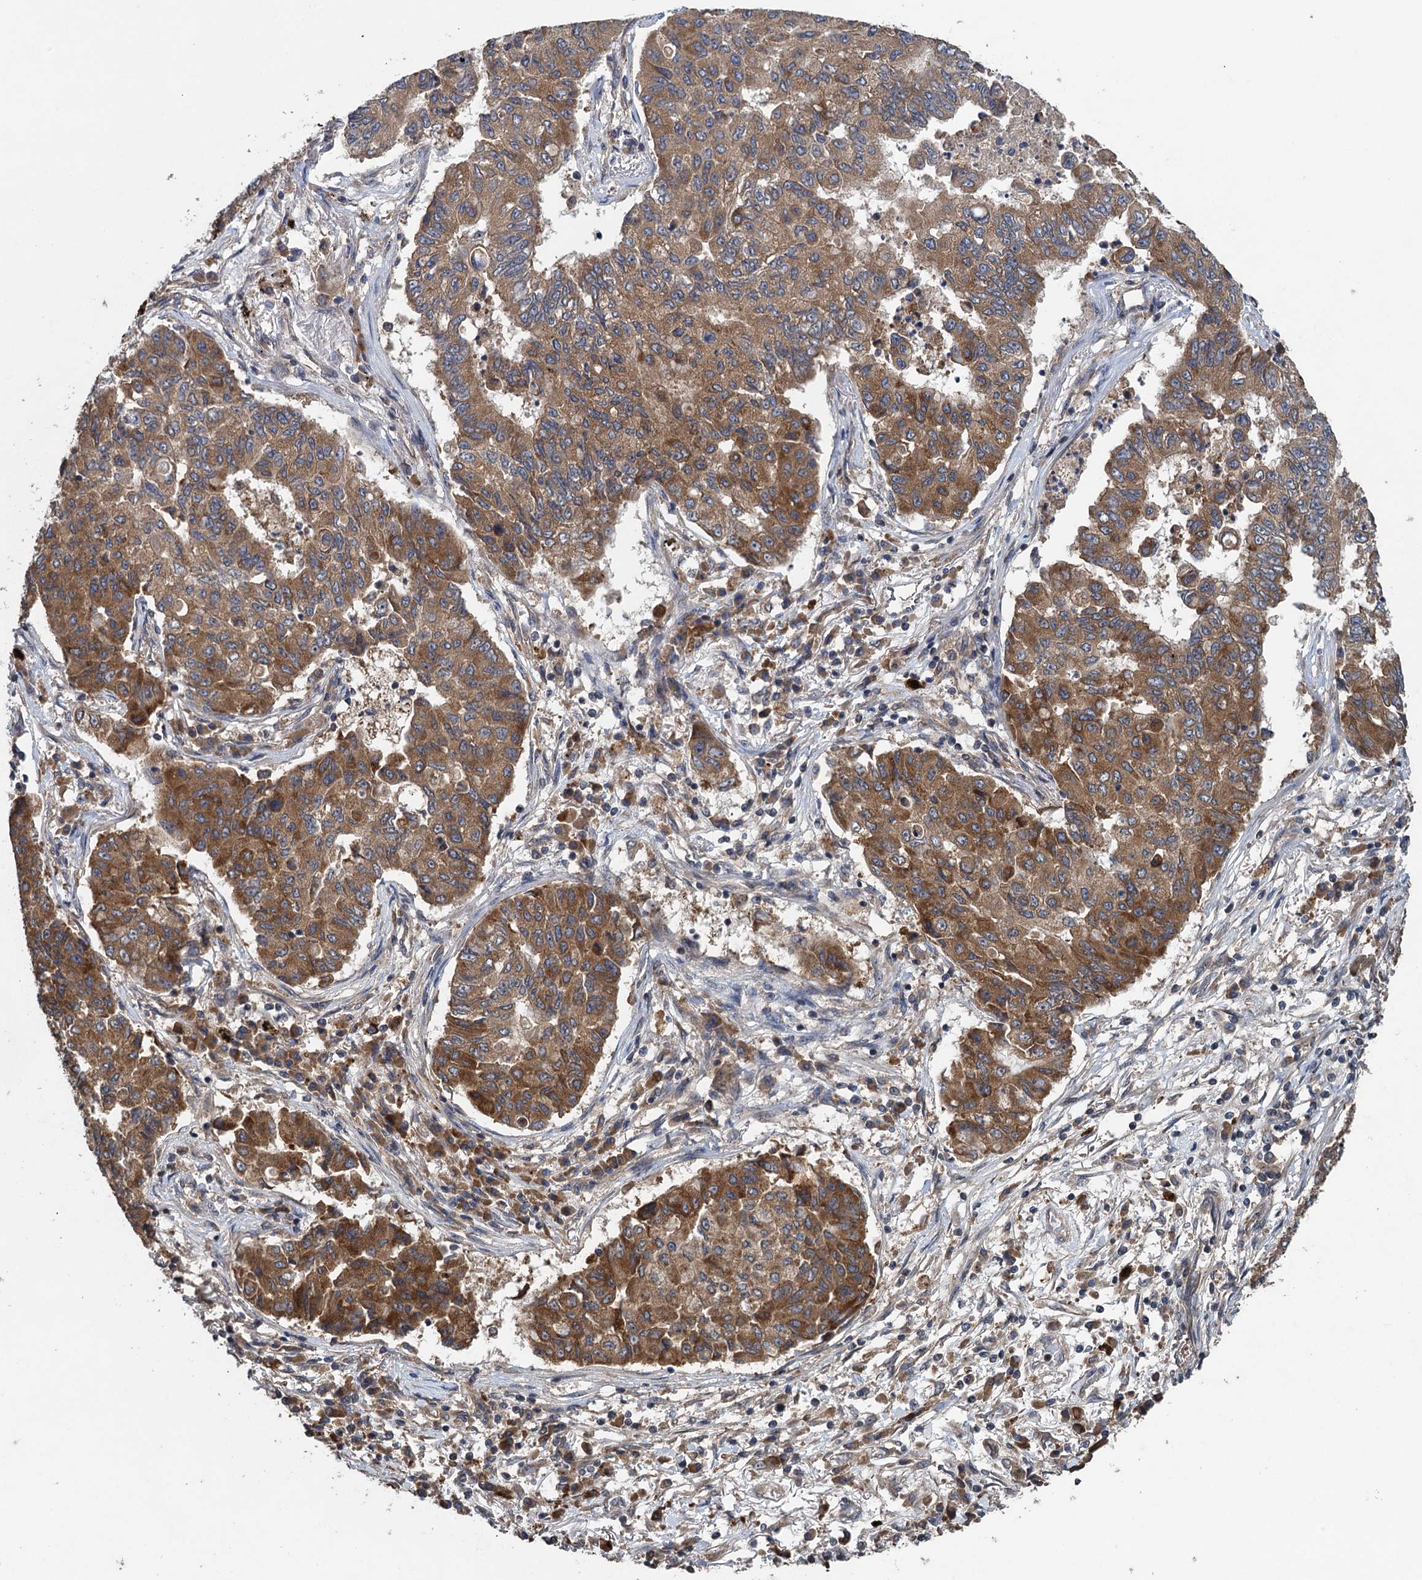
{"staining": {"intensity": "moderate", "quantity": ">75%", "location": "cytoplasmic/membranous"}, "tissue": "lung cancer", "cell_type": "Tumor cells", "image_type": "cancer", "snomed": [{"axis": "morphology", "description": "Squamous cell carcinoma, NOS"}, {"axis": "topography", "description": "Lung"}], "caption": "Protein expression by IHC reveals moderate cytoplasmic/membranous positivity in approximately >75% of tumor cells in lung squamous cell carcinoma.", "gene": "CNTN5", "patient": {"sex": "male", "age": 74}}